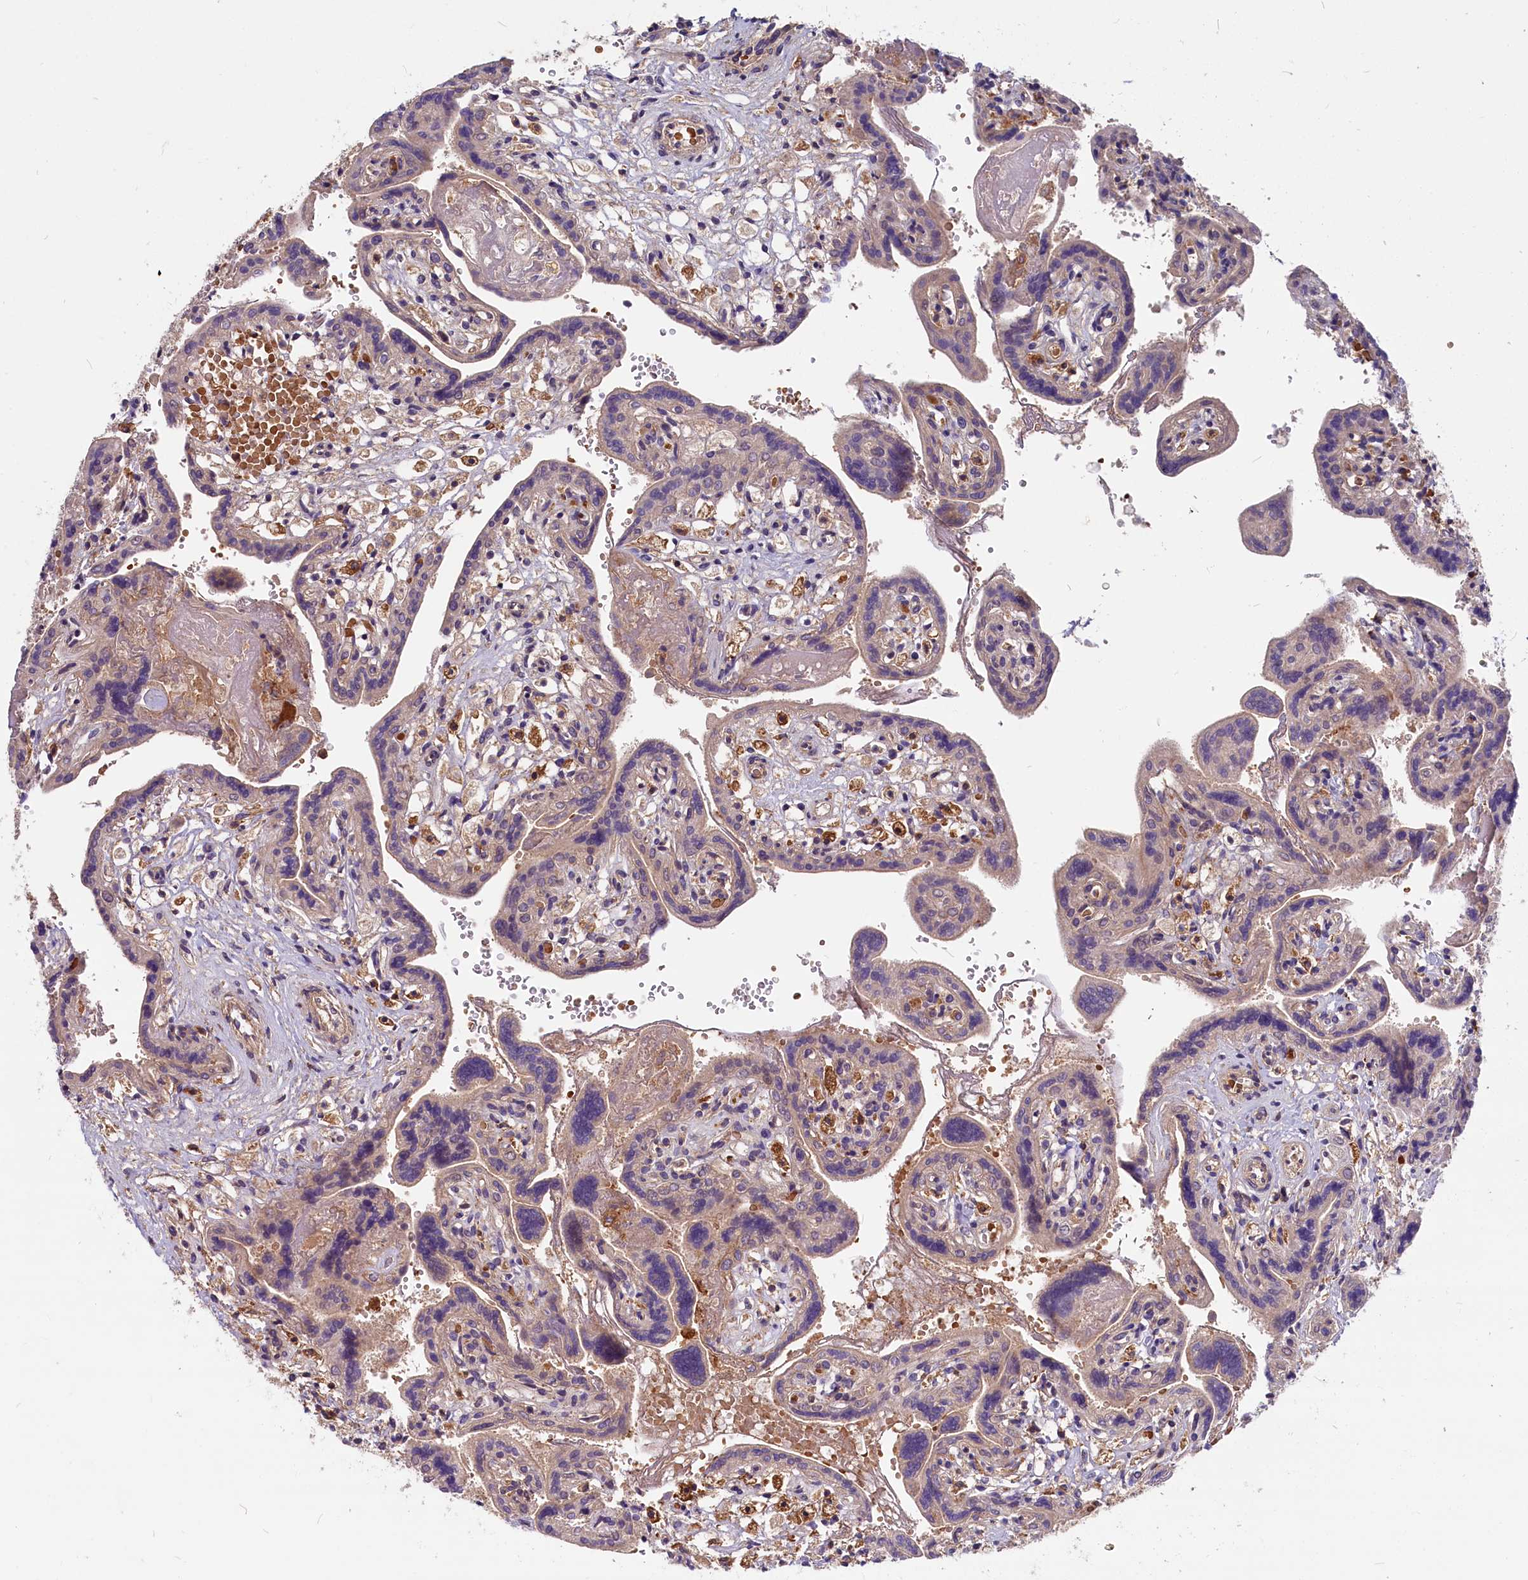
{"staining": {"intensity": "moderate", "quantity": "25%-75%", "location": "cytoplasmic/membranous"}, "tissue": "placenta", "cell_type": "Trophoblastic cells", "image_type": "normal", "snomed": [{"axis": "morphology", "description": "Normal tissue, NOS"}, {"axis": "topography", "description": "Placenta"}], "caption": "Immunohistochemistry of unremarkable placenta demonstrates medium levels of moderate cytoplasmic/membranous expression in about 25%-75% of trophoblastic cells.", "gene": "MYO9B", "patient": {"sex": "female", "age": 37}}